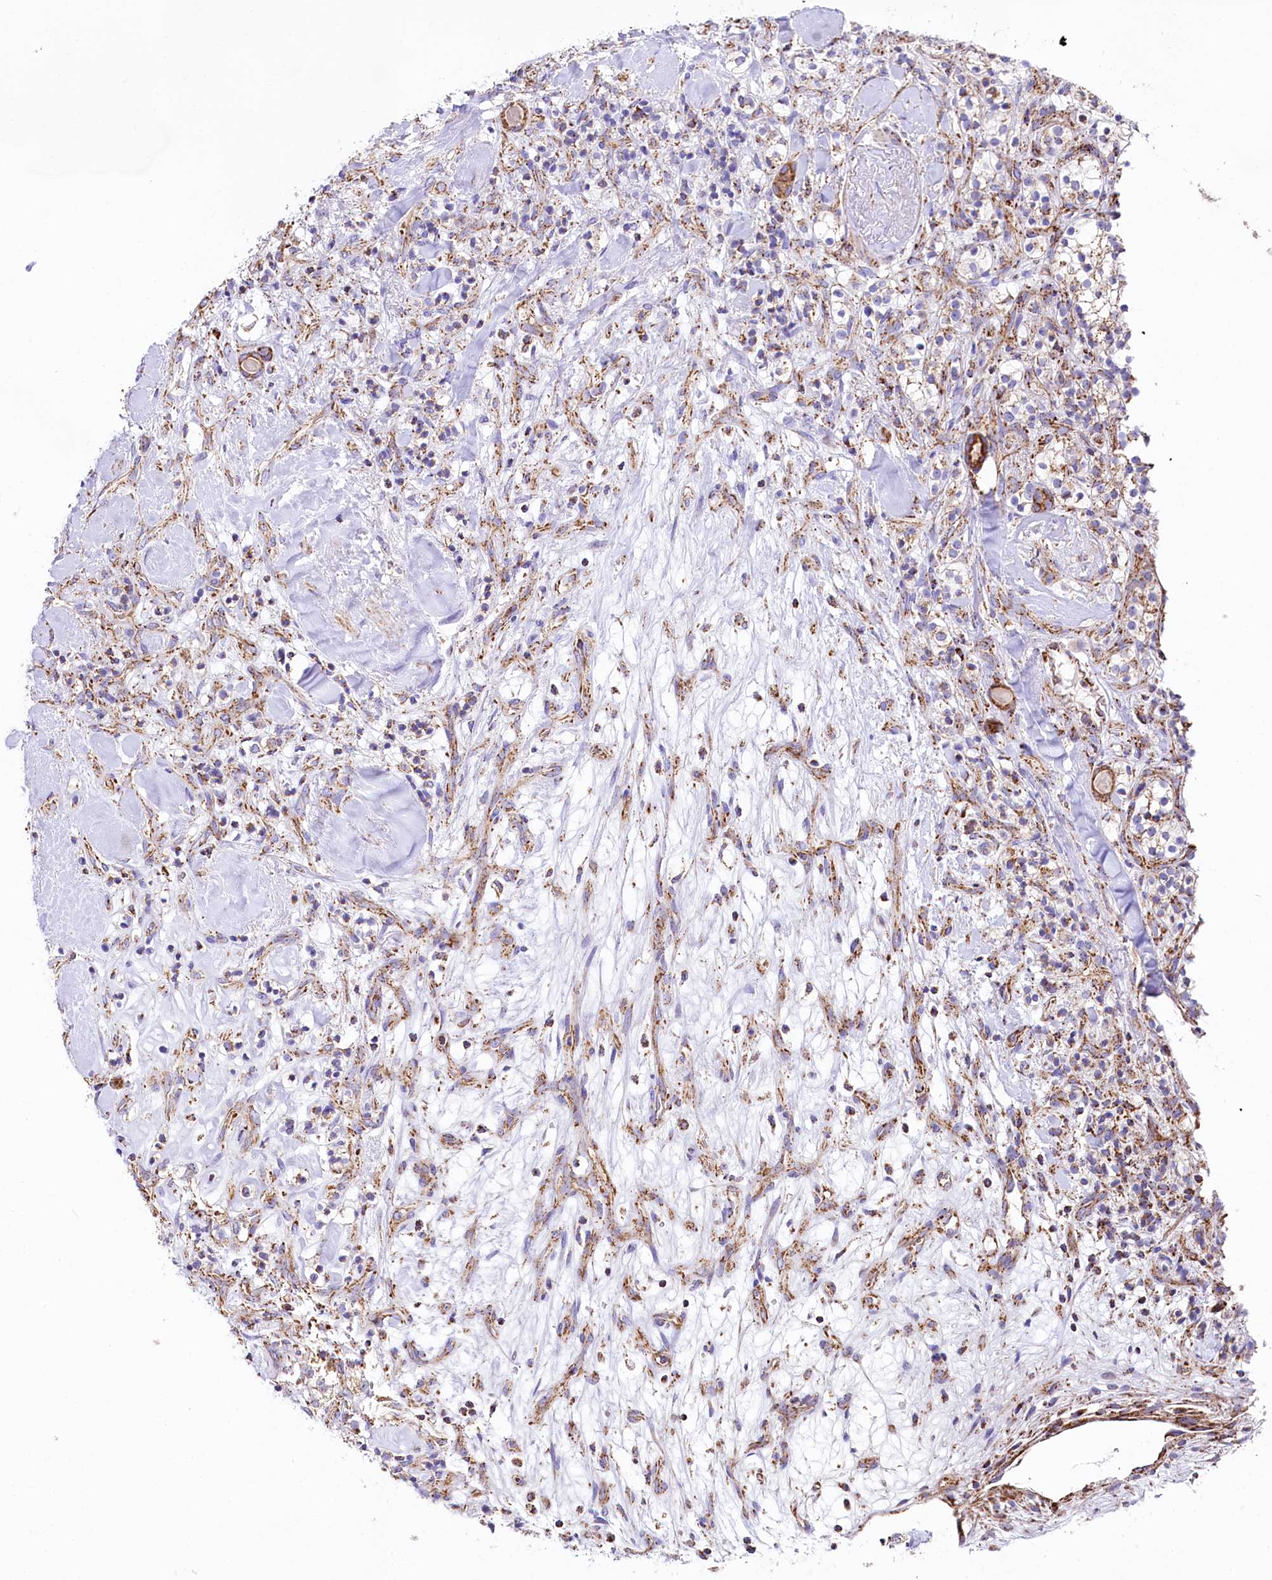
{"staining": {"intensity": "moderate", "quantity": ">75%", "location": "cytoplasmic/membranous"}, "tissue": "renal cancer", "cell_type": "Tumor cells", "image_type": "cancer", "snomed": [{"axis": "morphology", "description": "Adenocarcinoma, NOS"}, {"axis": "topography", "description": "Kidney"}], "caption": "Immunohistochemistry image of human renal cancer (adenocarcinoma) stained for a protein (brown), which displays medium levels of moderate cytoplasmic/membranous staining in approximately >75% of tumor cells.", "gene": "APLP2", "patient": {"sex": "male", "age": 77}}